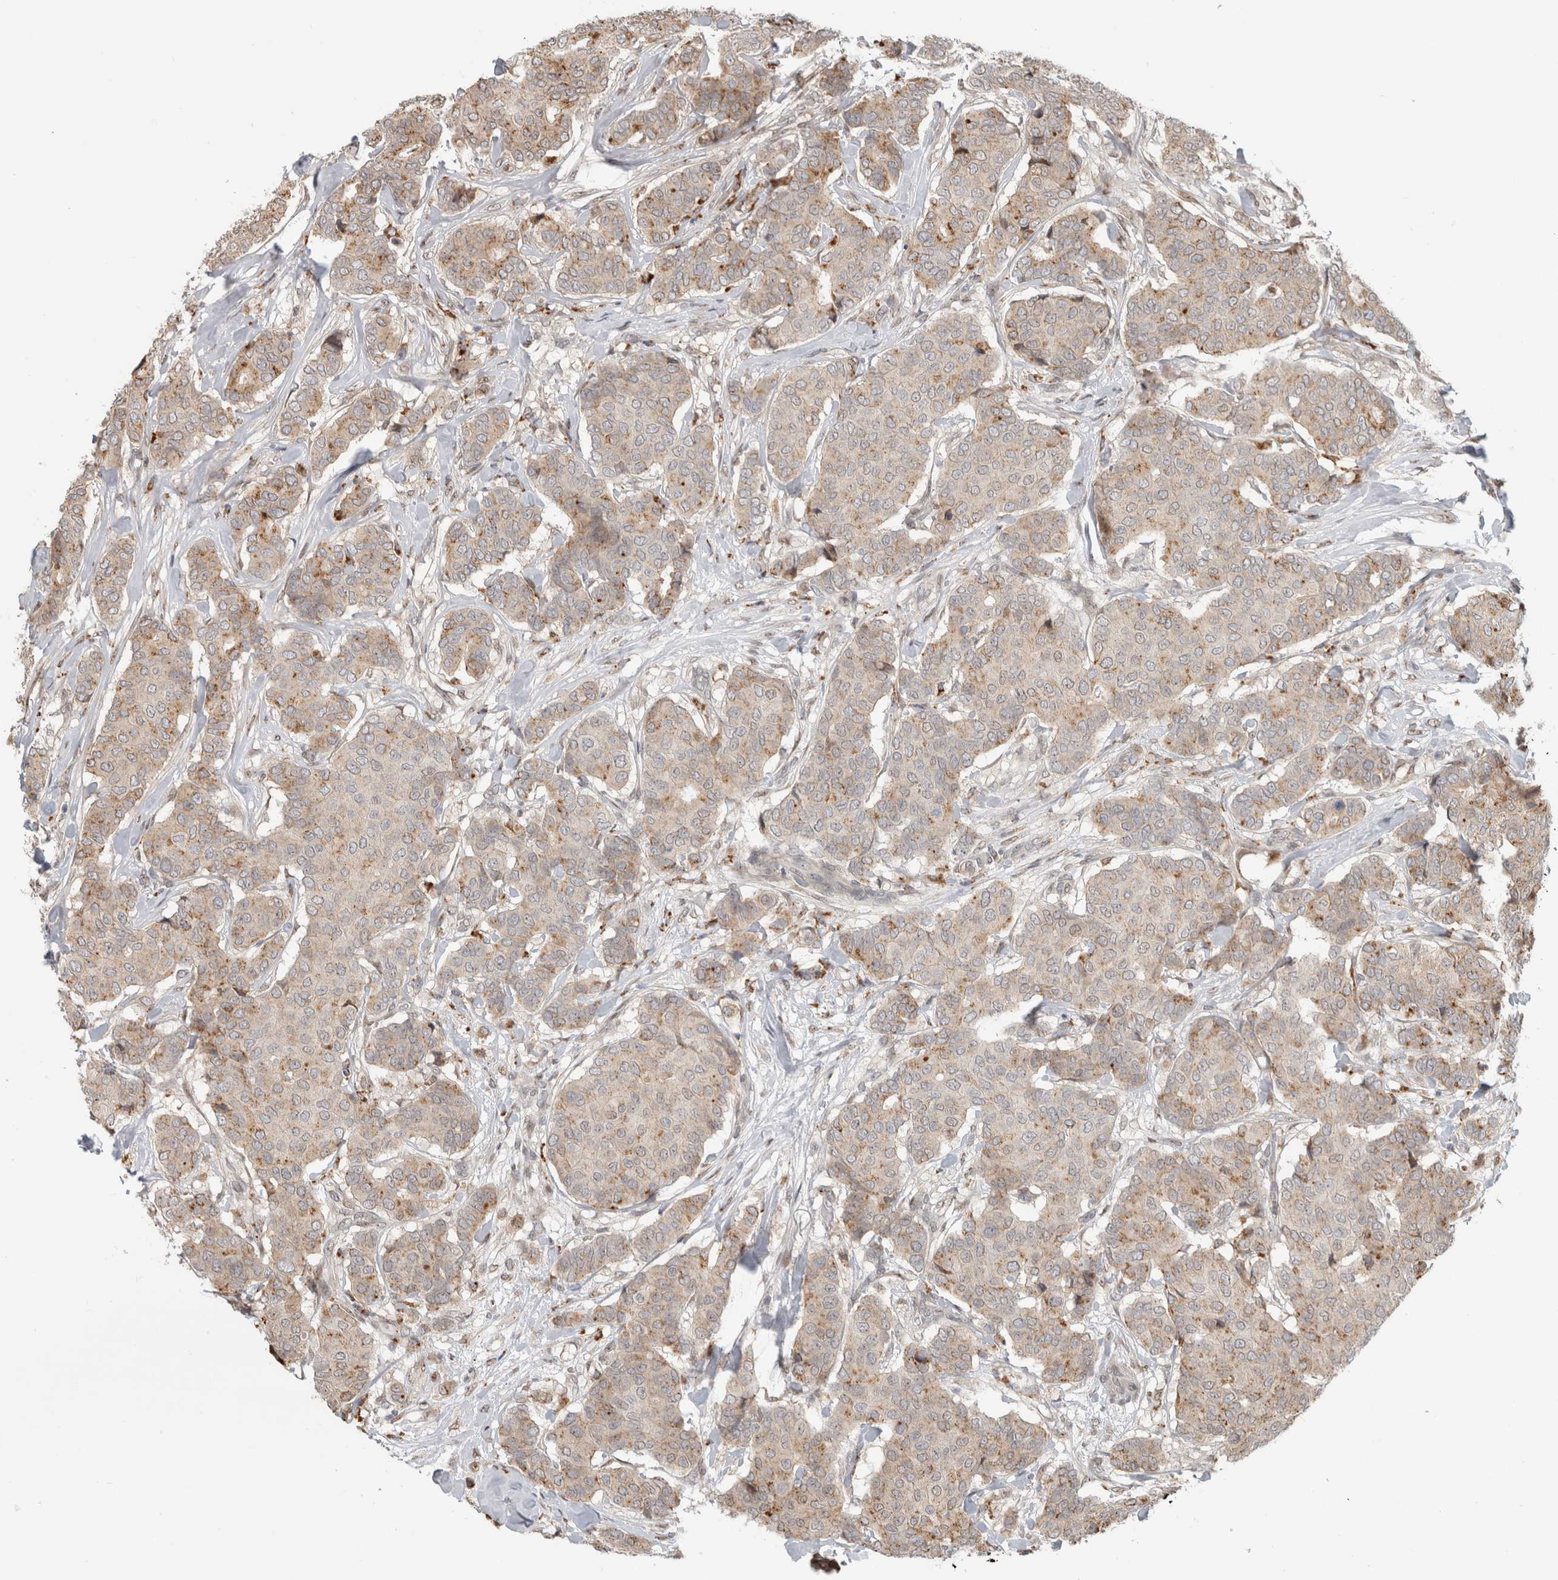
{"staining": {"intensity": "weak", "quantity": ">75%", "location": "cytoplasmic/membranous"}, "tissue": "breast cancer", "cell_type": "Tumor cells", "image_type": "cancer", "snomed": [{"axis": "morphology", "description": "Duct carcinoma"}, {"axis": "topography", "description": "Breast"}], "caption": "Infiltrating ductal carcinoma (breast) stained with IHC reveals weak cytoplasmic/membranous staining in about >75% of tumor cells.", "gene": "NAB2", "patient": {"sex": "female", "age": 75}}